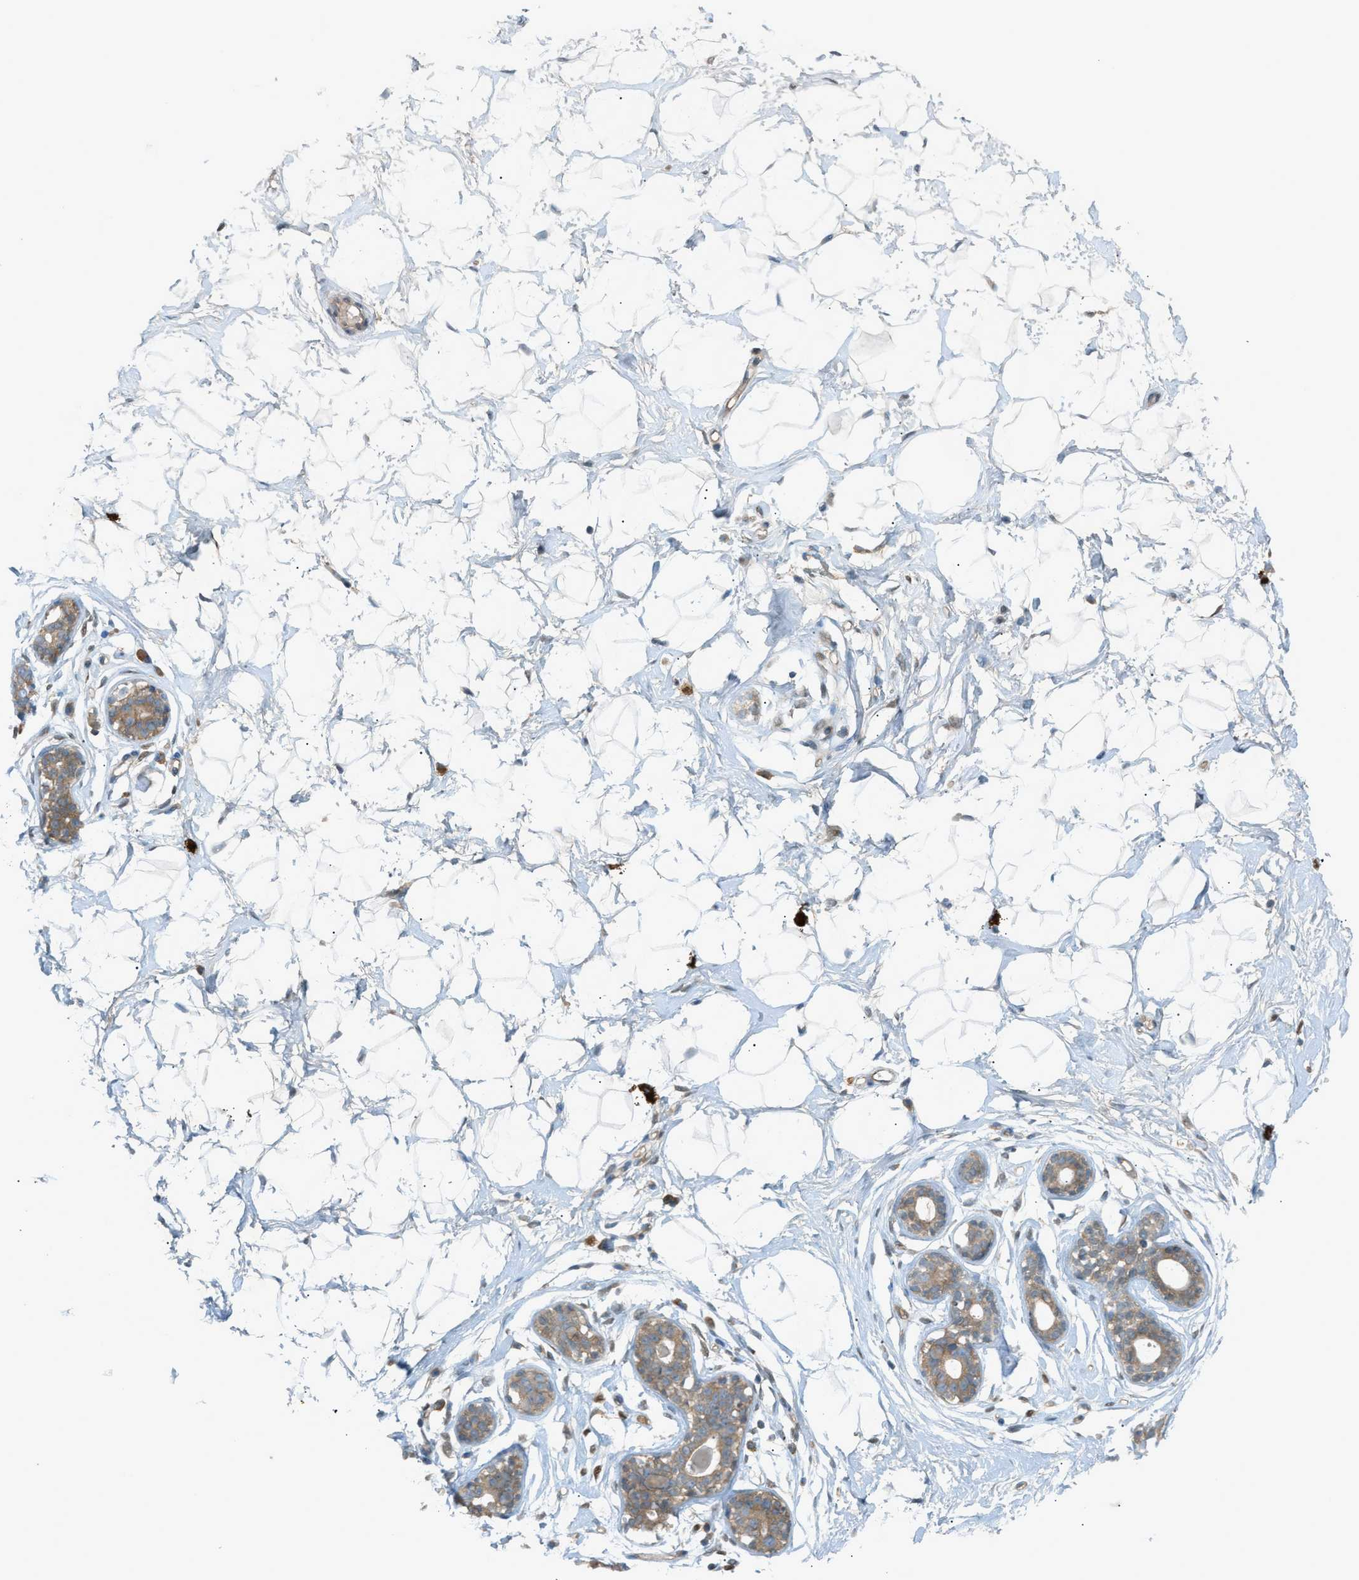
{"staining": {"intensity": "negative", "quantity": "none", "location": "none"}, "tissue": "breast", "cell_type": "Adipocytes", "image_type": "normal", "snomed": [{"axis": "morphology", "description": "Normal tissue, NOS"}, {"axis": "topography", "description": "Breast"}], "caption": "Immunohistochemistry (IHC) of normal breast demonstrates no expression in adipocytes.", "gene": "DYRK1A", "patient": {"sex": "female", "age": 23}}